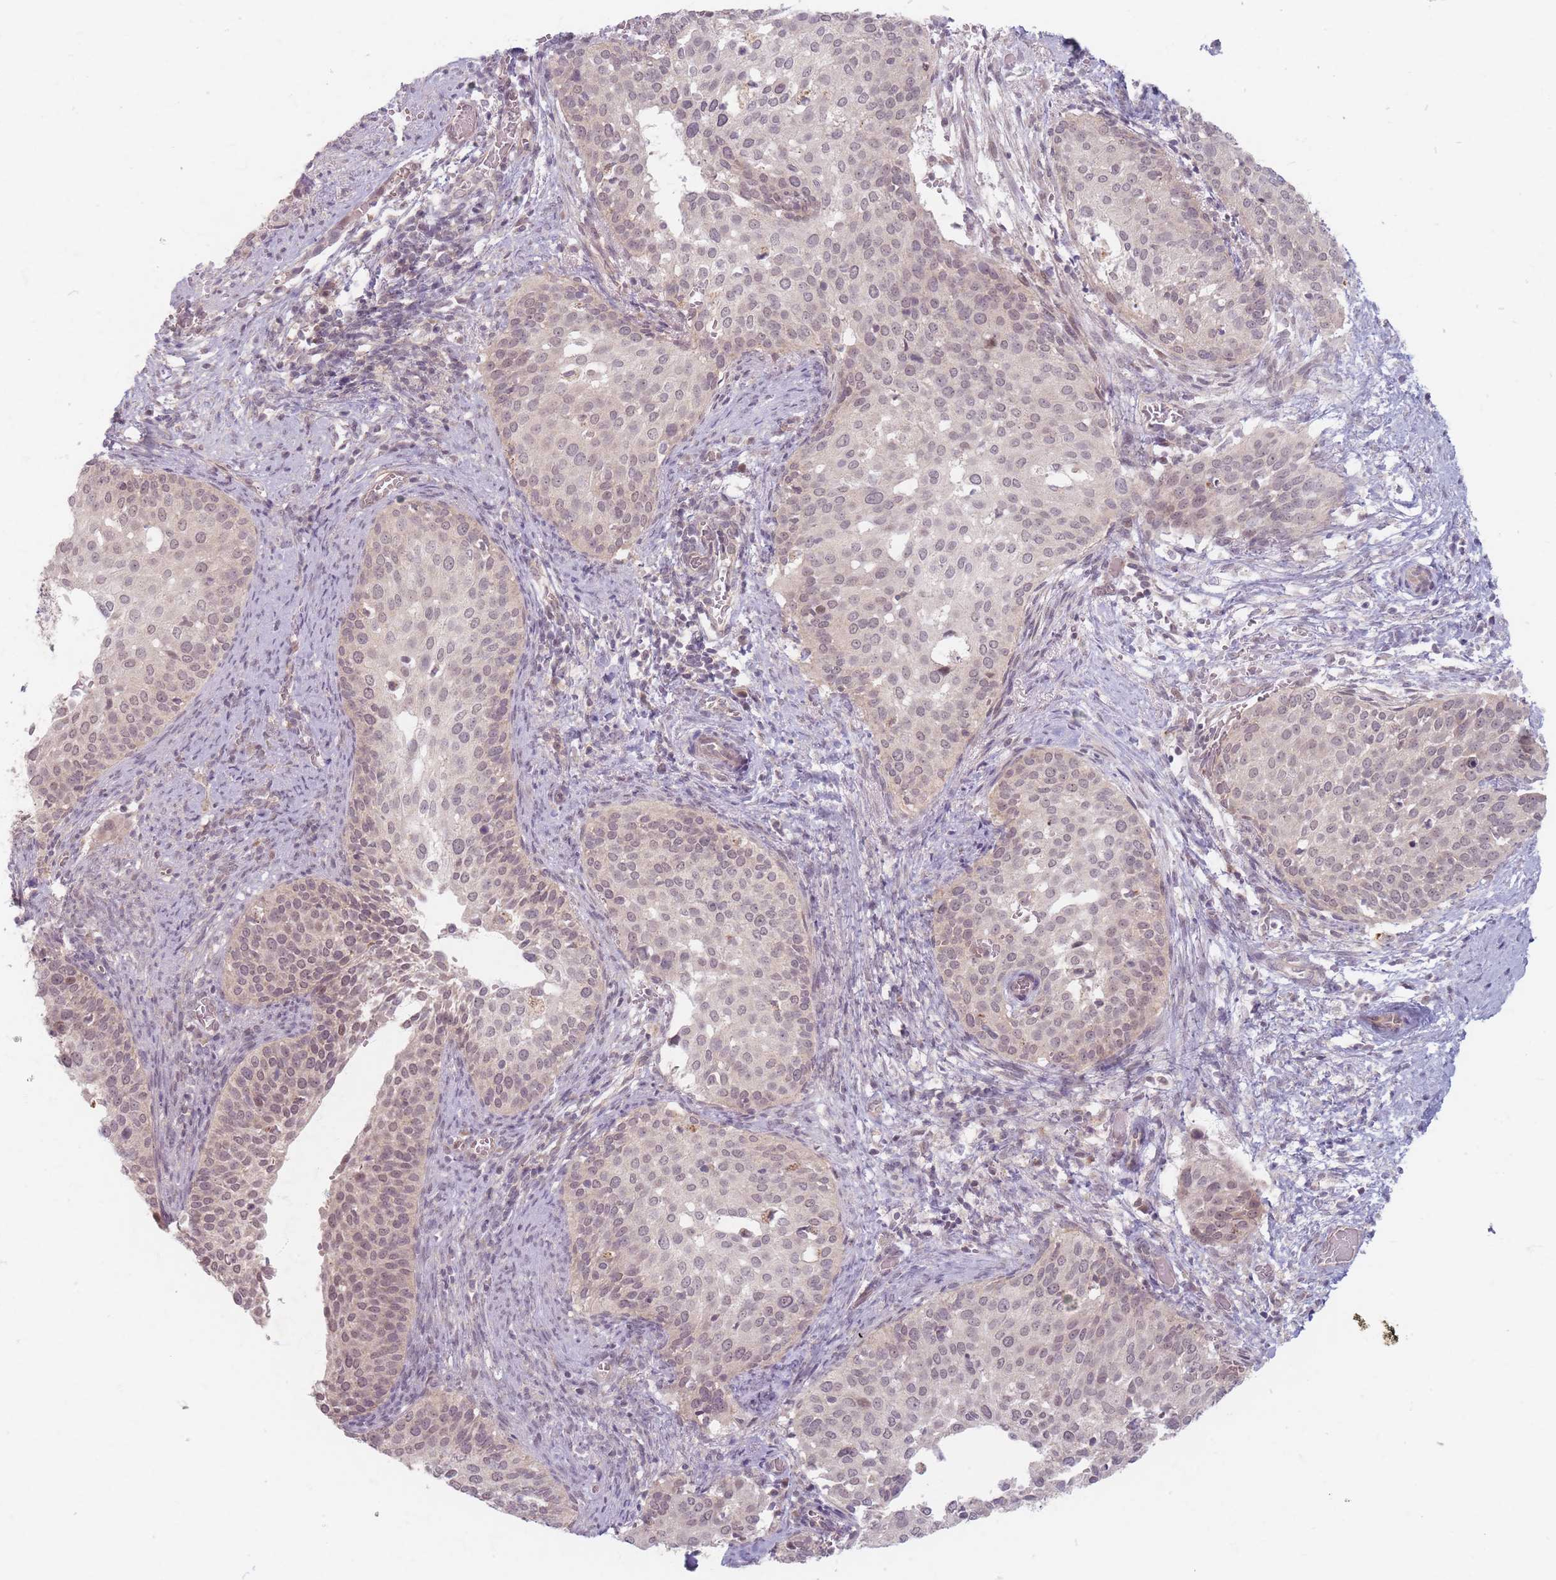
{"staining": {"intensity": "weak", "quantity": ">75%", "location": "nuclear"}, "tissue": "cervical cancer", "cell_type": "Tumor cells", "image_type": "cancer", "snomed": [{"axis": "morphology", "description": "Squamous cell carcinoma, NOS"}, {"axis": "topography", "description": "Cervix"}], "caption": "There is low levels of weak nuclear staining in tumor cells of cervical cancer, as demonstrated by immunohistochemical staining (brown color).", "gene": "GABRA6", "patient": {"sex": "female", "age": 44}}